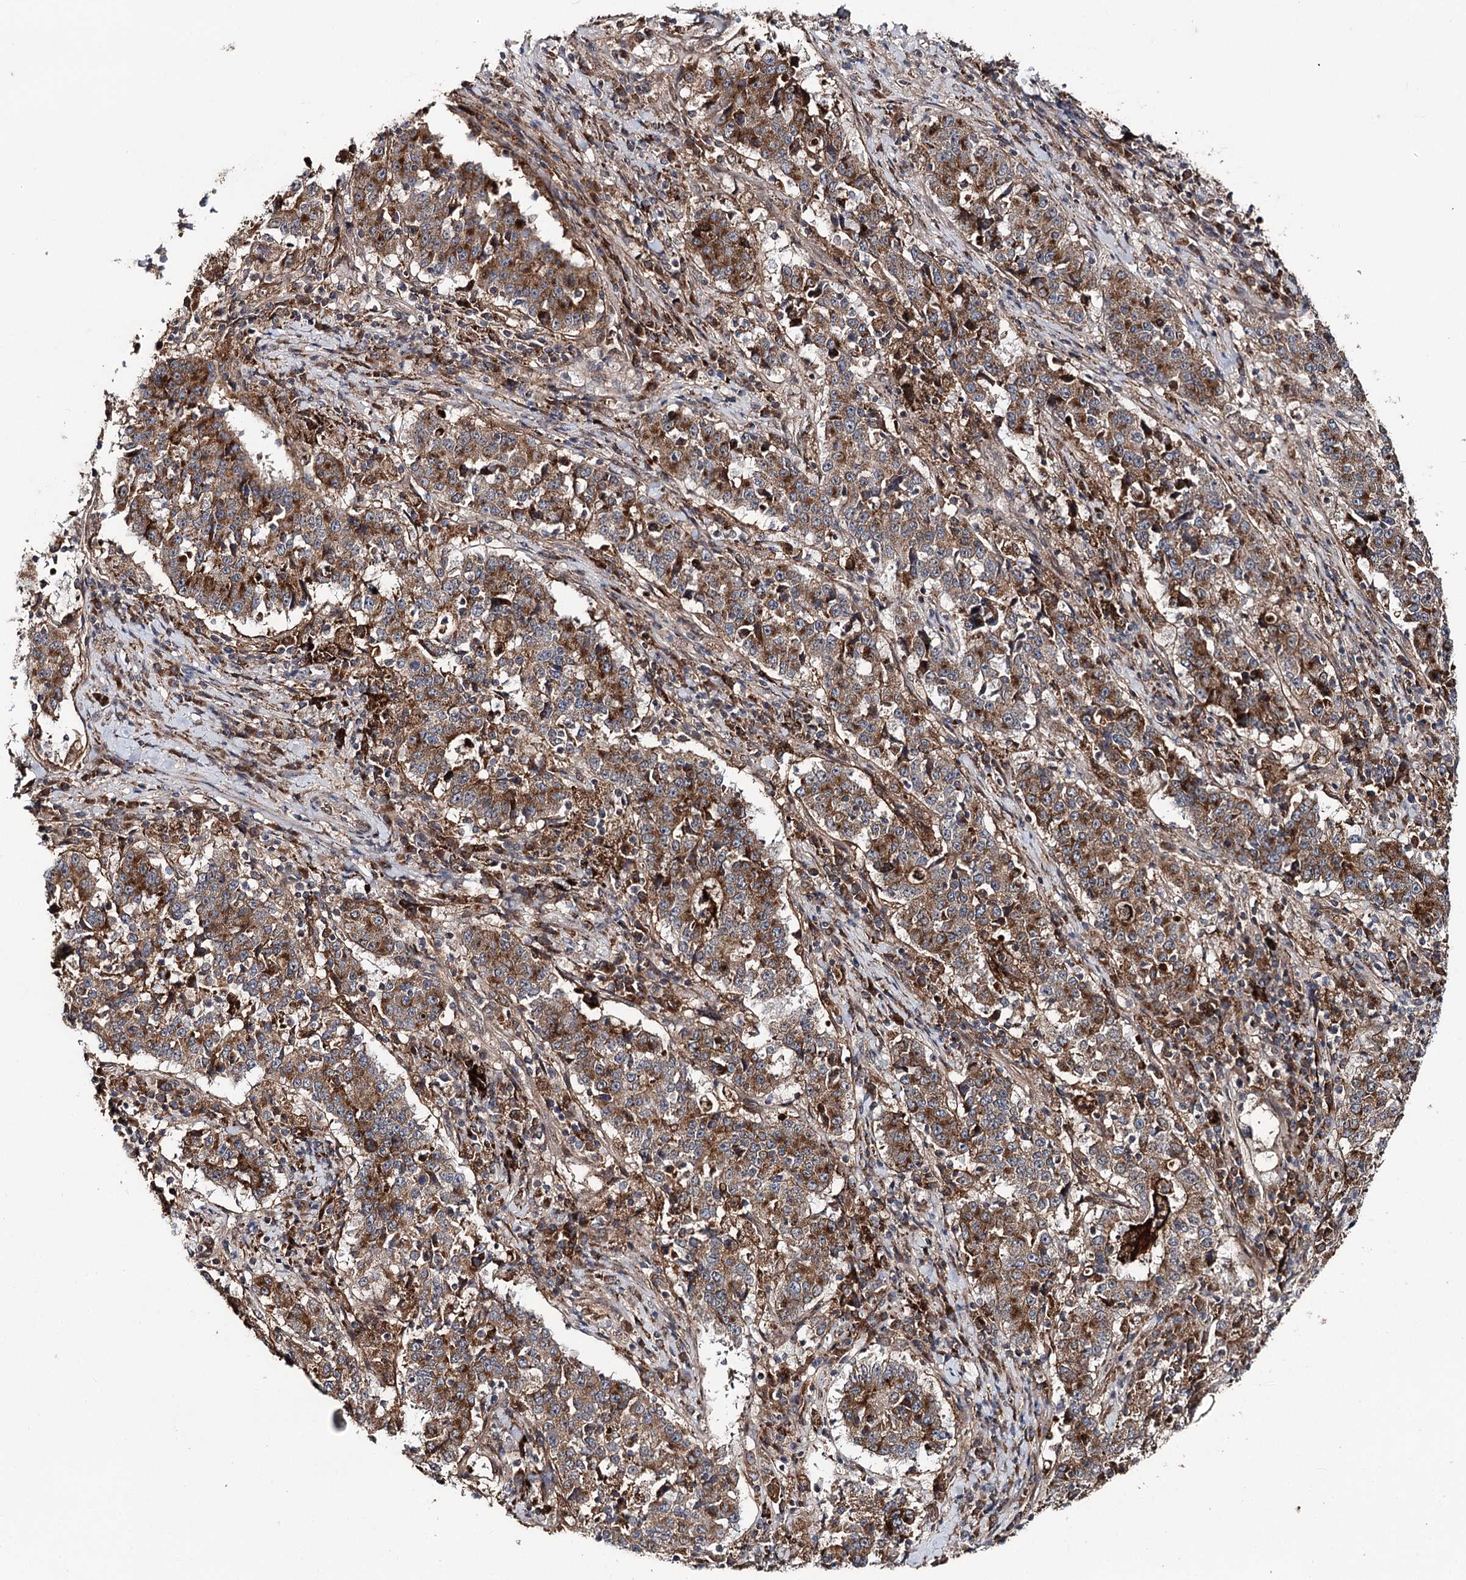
{"staining": {"intensity": "moderate", "quantity": "25%-75%", "location": "cytoplasmic/membranous"}, "tissue": "stomach cancer", "cell_type": "Tumor cells", "image_type": "cancer", "snomed": [{"axis": "morphology", "description": "Adenocarcinoma, NOS"}, {"axis": "topography", "description": "Stomach"}], "caption": "Brown immunohistochemical staining in human stomach cancer displays moderate cytoplasmic/membranous positivity in about 25%-75% of tumor cells.", "gene": "MSANTD2", "patient": {"sex": "male", "age": 59}}